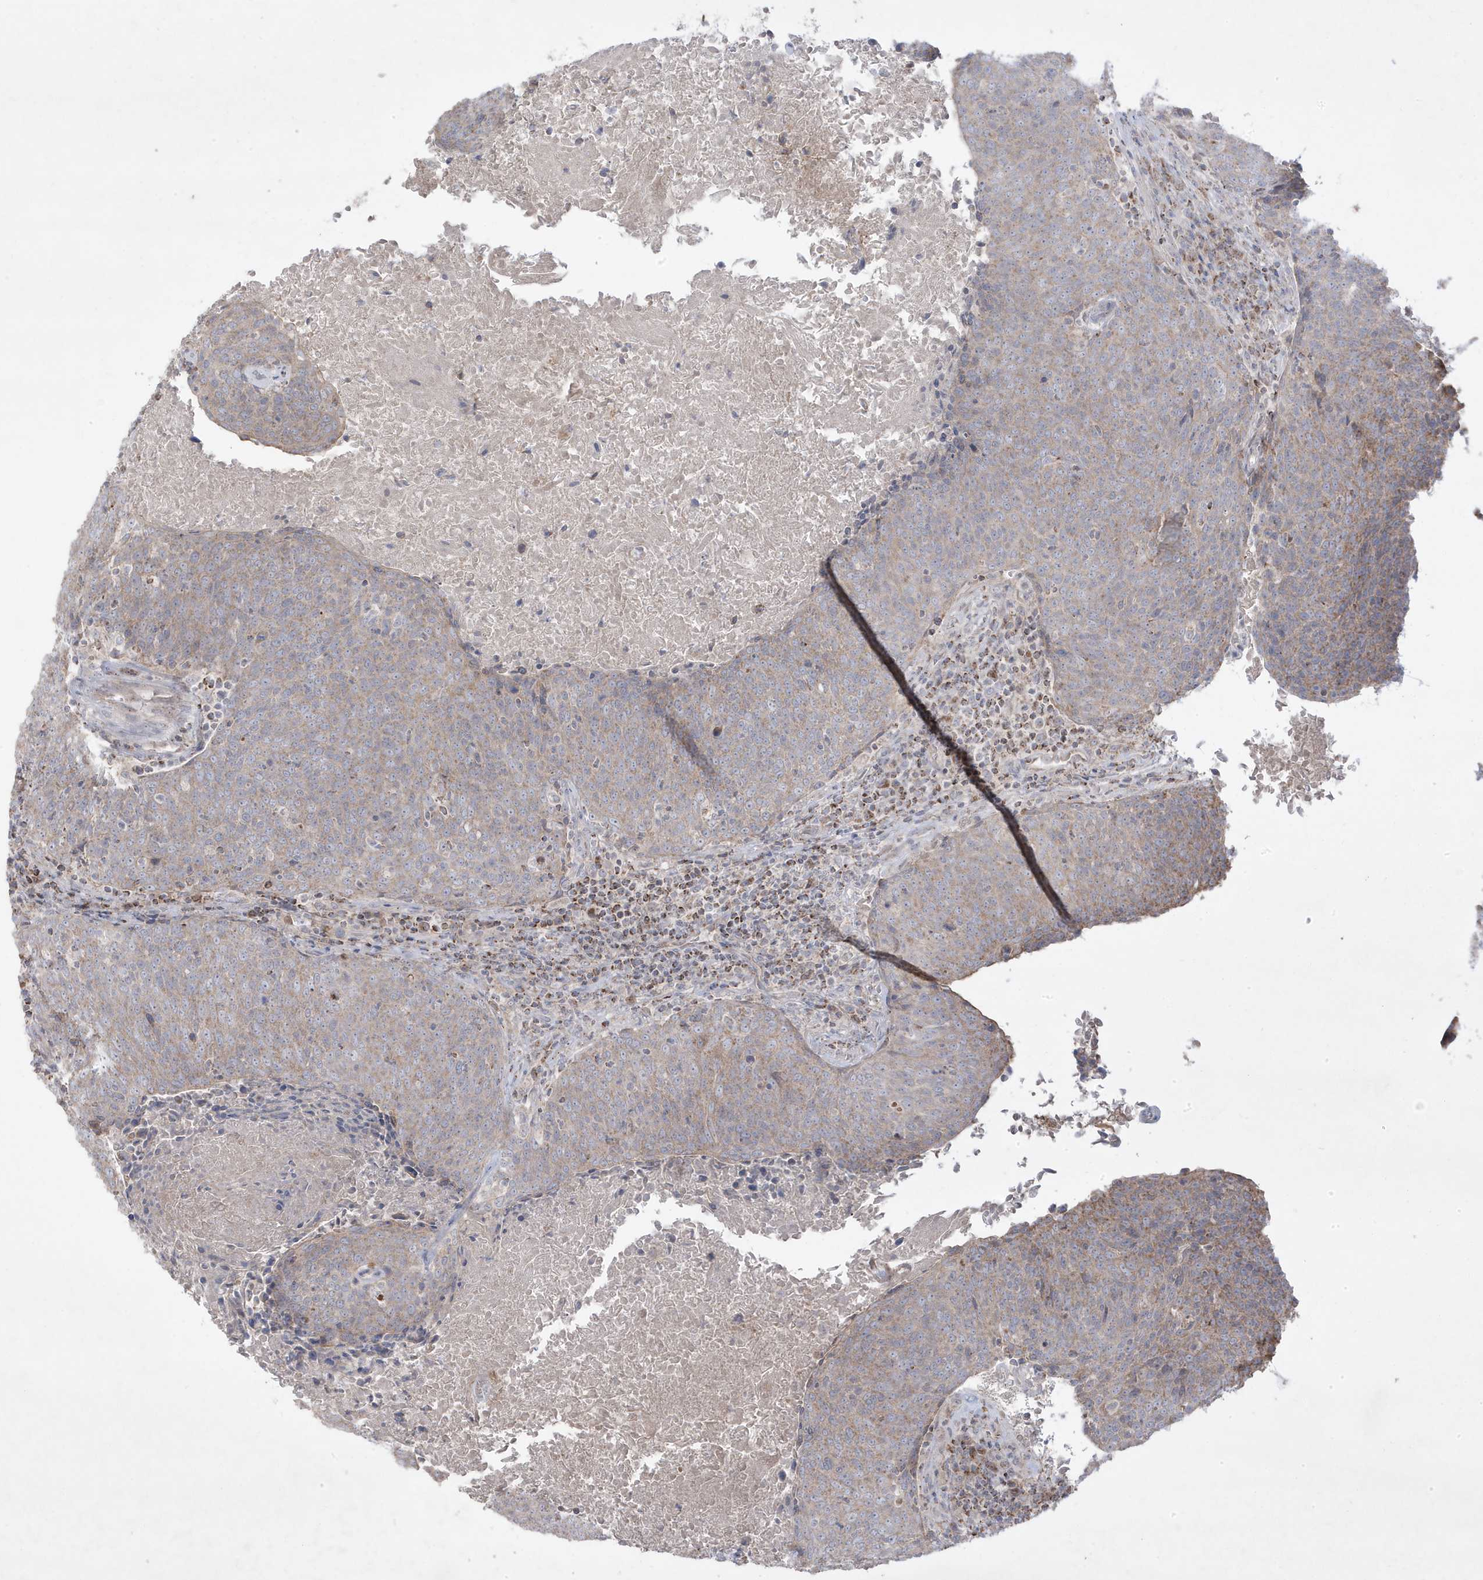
{"staining": {"intensity": "weak", "quantity": ">75%", "location": "cytoplasmic/membranous"}, "tissue": "head and neck cancer", "cell_type": "Tumor cells", "image_type": "cancer", "snomed": [{"axis": "morphology", "description": "Squamous cell carcinoma, NOS"}, {"axis": "morphology", "description": "Squamous cell carcinoma, metastatic, NOS"}, {"axis": "topography", "description": "Lymph node"}, {"axis": "topography", "description": "Head-Neck"}], "caption": "Immunohistochemistry (IHC) of human head and neck cancer (squamous cell carcinoma) shows low levels of weak cytoplasmic/membranous staining in approximately >75% of tumor cells. (brown staining indicates protein expression, while blue staining denotes nuclei).", "gene": "ADAMTSL3", "patient": {"sex": "male", "age": 62}}